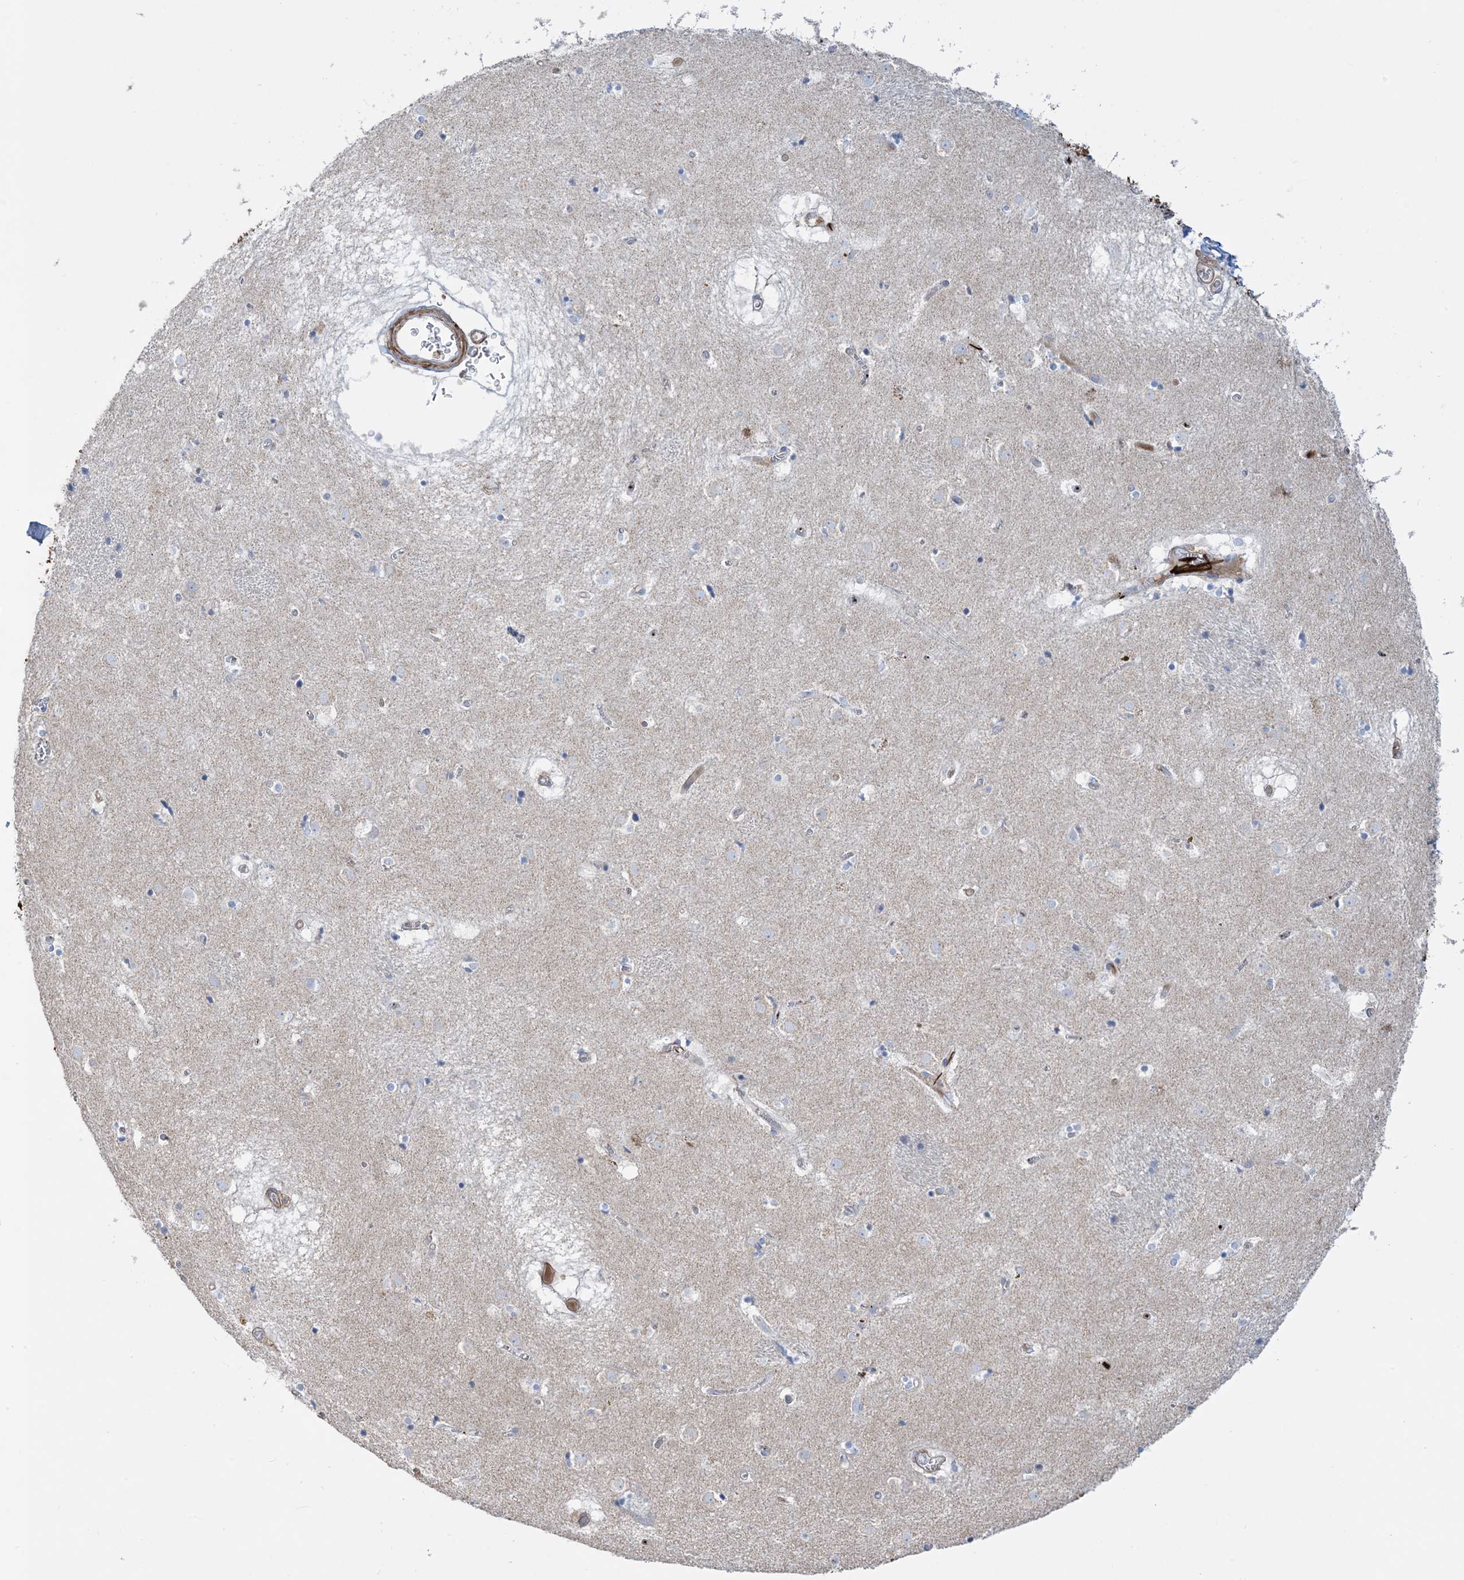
{"staining": {"intensity": "negative", "quantity": "none", "location": "none"}, "tissue": "caudate", "cell_type": "Glial cells", "image_type": "normal", "snomed": [{"axis": "morphology", "description": "Normal tissue, NOS"}, {"axis": "topography", "description": "Lateral ventricle wall"}], "caption": "Histopathology image shows no significant protein staining in glial cells of normal caudate.", "gene": "GTF3C2", "patient": {"sex": "male", "age": 70}}